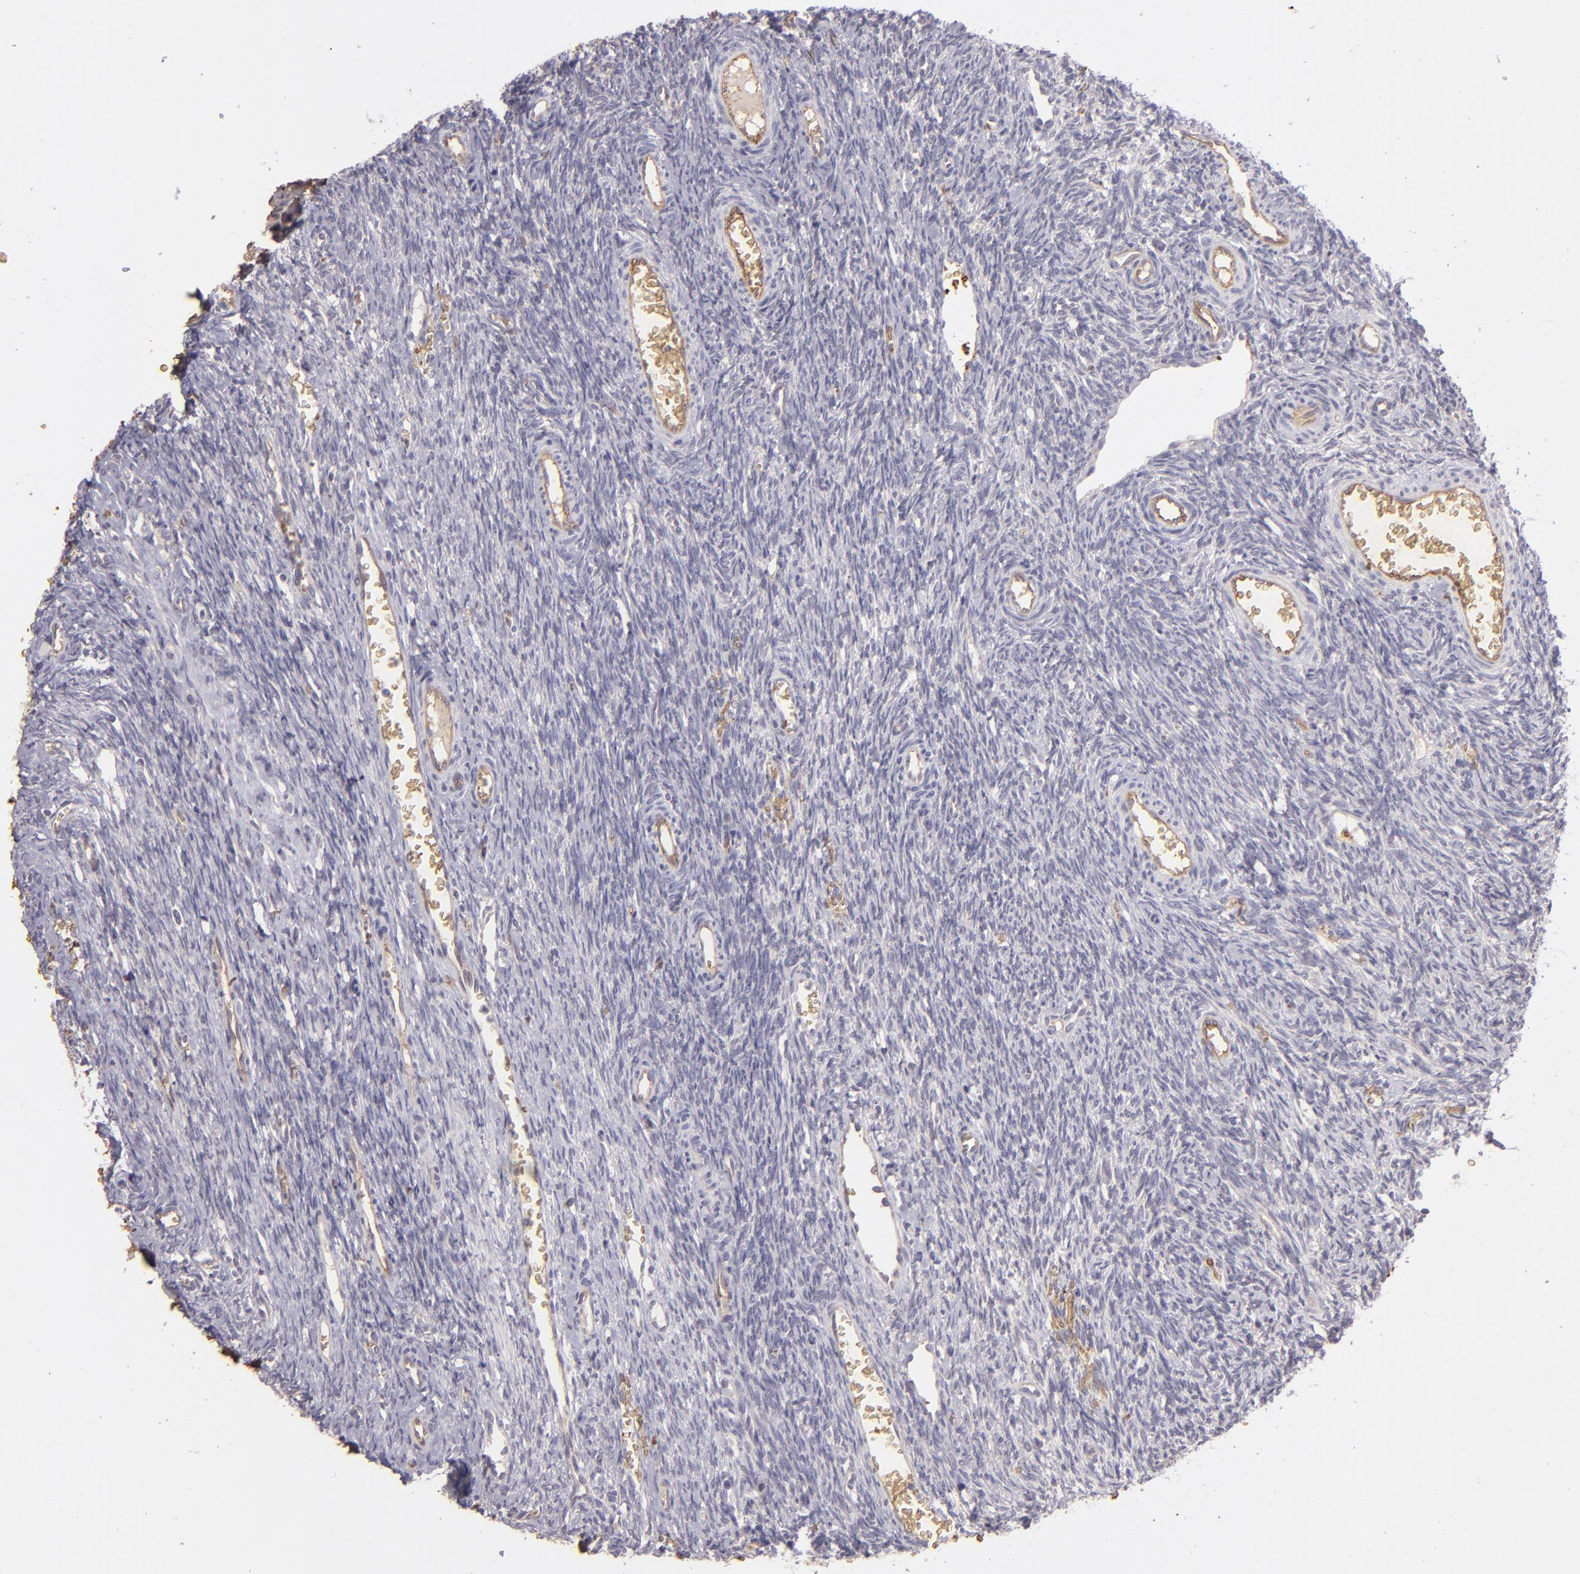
{"staining": {"intensity": "negative", "quantity": "none", "location": "none"}, "tissue": "ovary", "cell_type": "Ovarian stroma cells", "image_type": "normal", "snomed": [{"axis": "morphology", "description": "Normal tissue, NOS"}, {"axis": "topography", "description": "Ovary"}], "caption": "Ovarian stroma cells show no significant protein expression in normal ovary.", "gene": "ACE", "patient": {"sex": "female", "age": 39}}